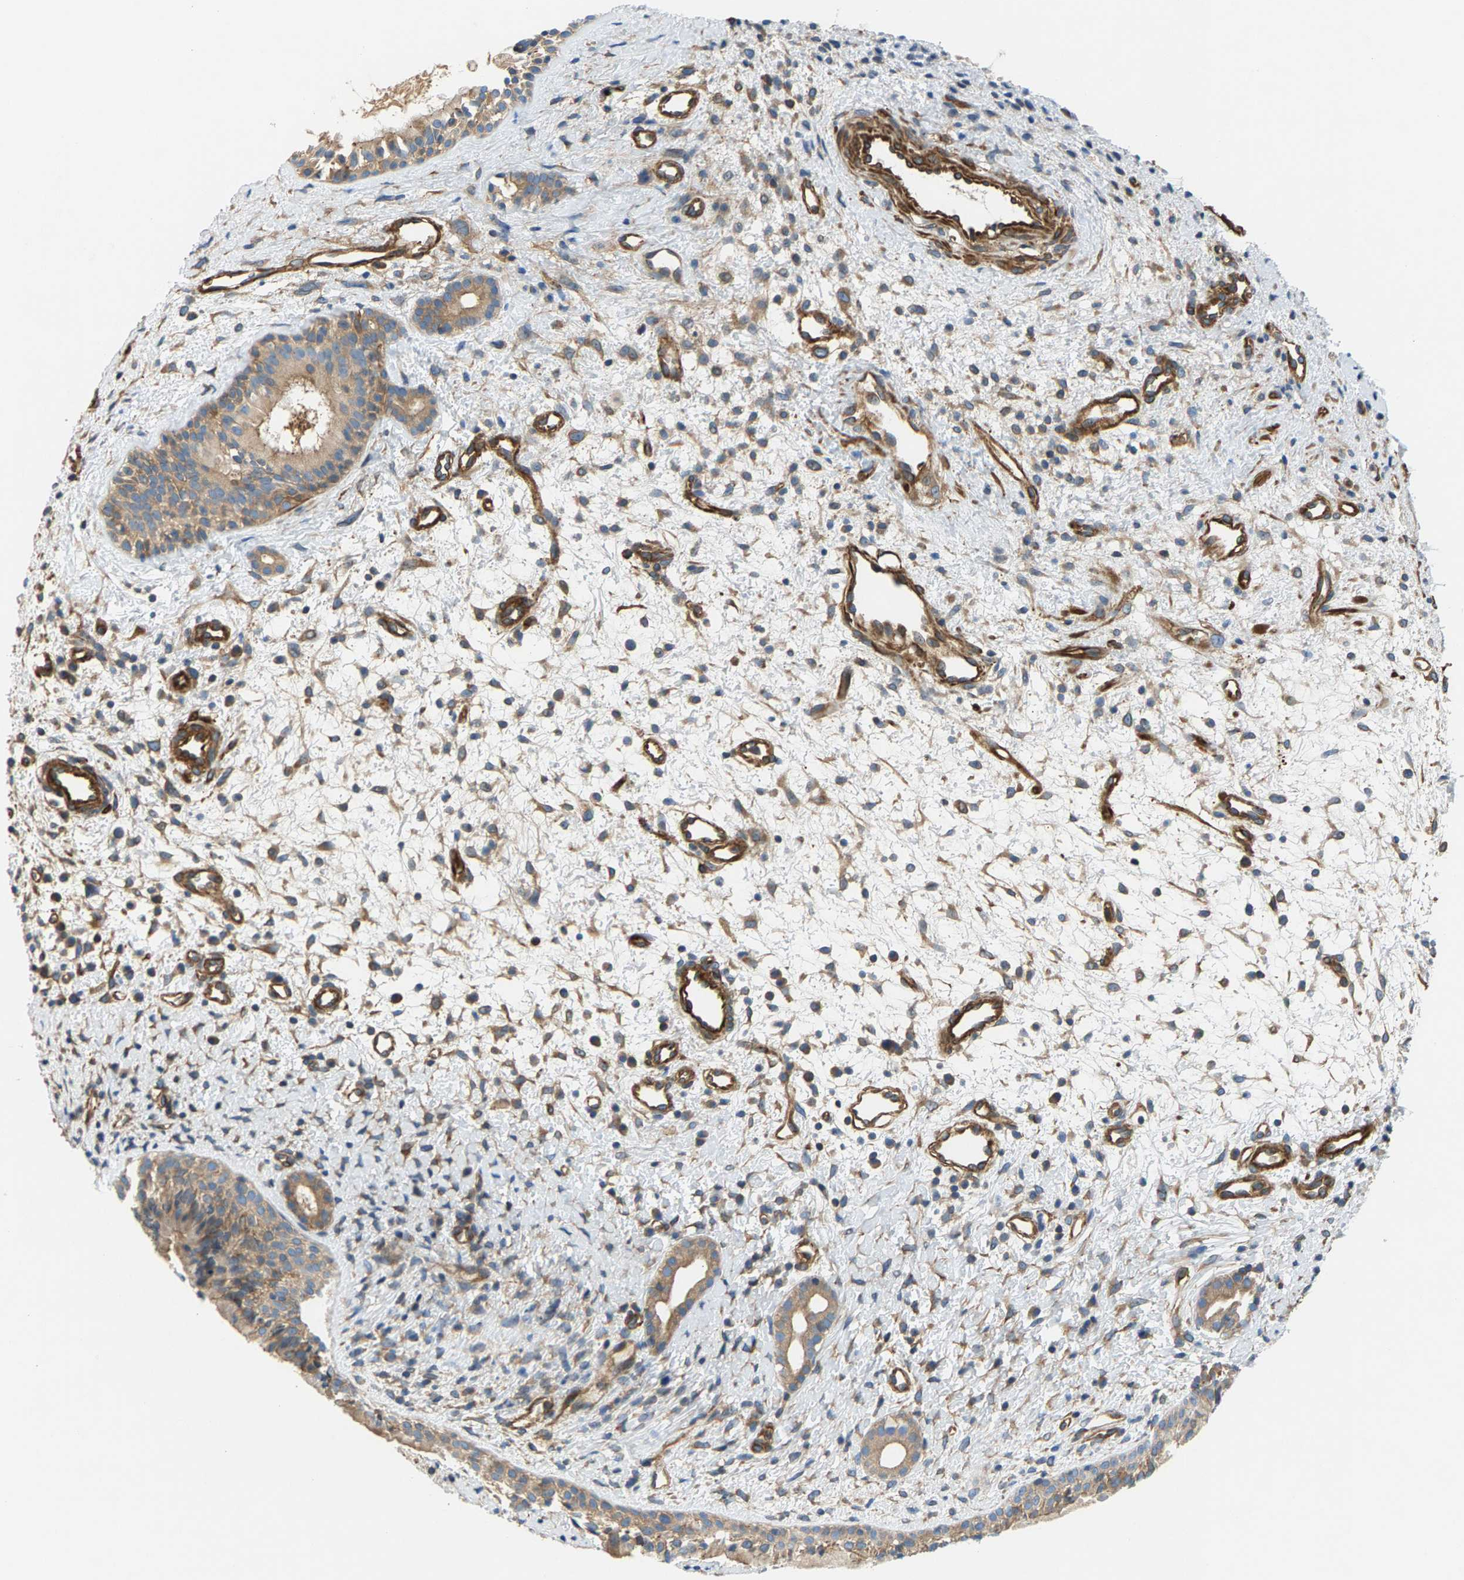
{"staining": {"intensity": "weak", "quantity": ">75%", "location": "cytoplasmic/membranous"}, "tissue": "nasopharynx", "cell_type": "Respiratory epithelial cells", "image_type": "normal", "snomed": [{"axis": "morphology", "description": "Normal tissue, NOS"}, {"axis": "topography", "description": "Nasopharynx"}], "caption": "Immunohistochemistry (DAB) staining of benign nasopharynx shows weak cytoplasmic/membranous protein staining in approximately >75% of respiratory epithelial cells.", "gene": "PDCL", "patient": {"sex": "male", "age": 22}}